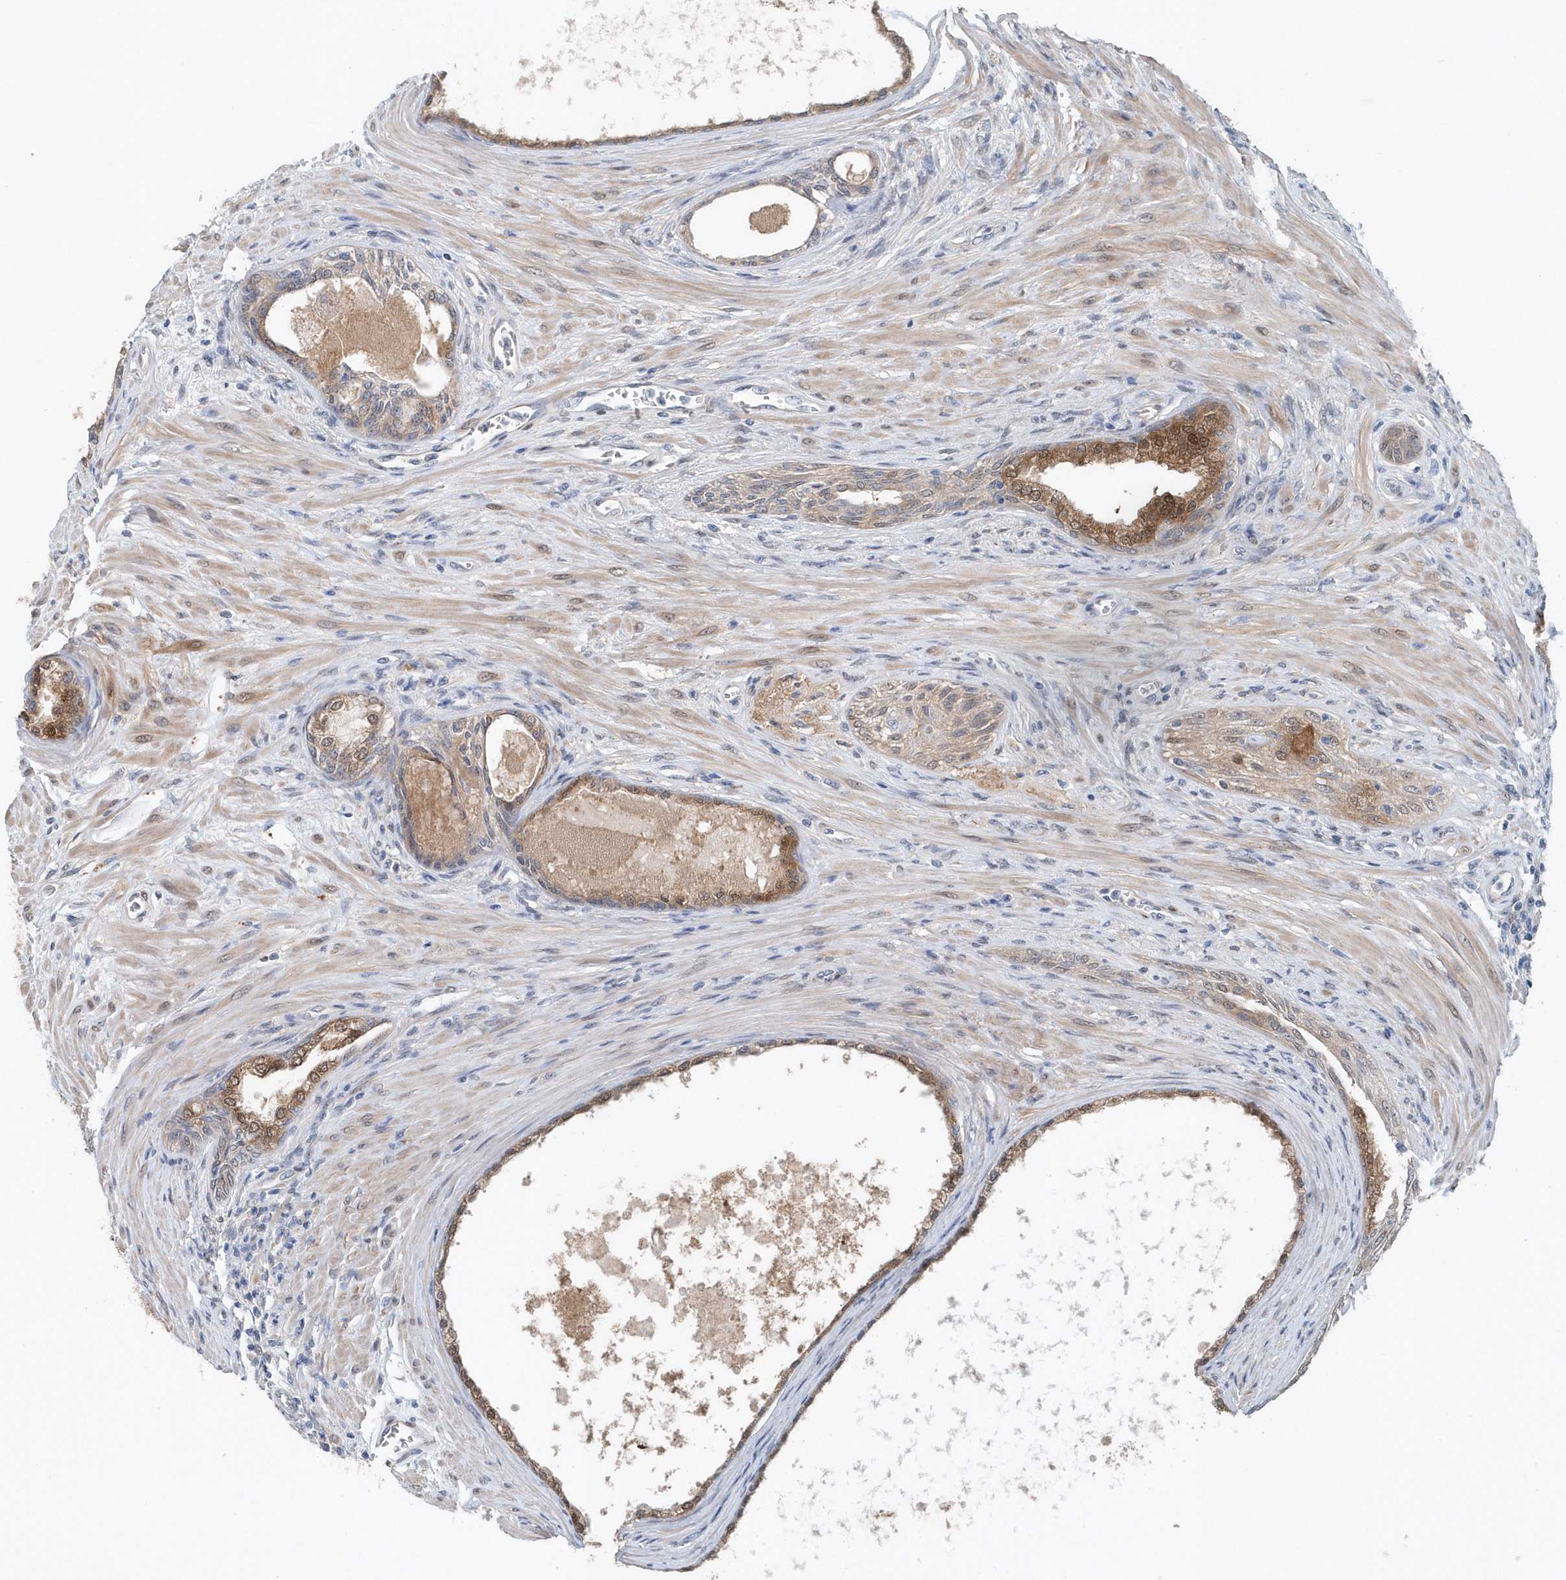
{"staining": {"intensity": "moderate", "quantity": "25%-75%", "location": "cytoplasmic/membranous,nuclear"}, "tissue": "prostate cancer", "cell_type": "Tumor cells", "image_type": "cancer", "snomed": [{"axis": "morphology", "description": "Normal tissue, NOS"}, {"axis": "morphology", "description": "Adenocarcinoma, Low grade"}, {"axis": "topography", "description": "Prostate"}, {"axis": "topography", "description": "Peripheral nerve tissue"}], "caption": "A histopathology image of prostate cancer stained for a protein displays moderate cytoplasmic/membranous and nuclear brown staining in tumor cells.", "gene": "PFN2", "patient": {"sex": "male", "age": 71}}